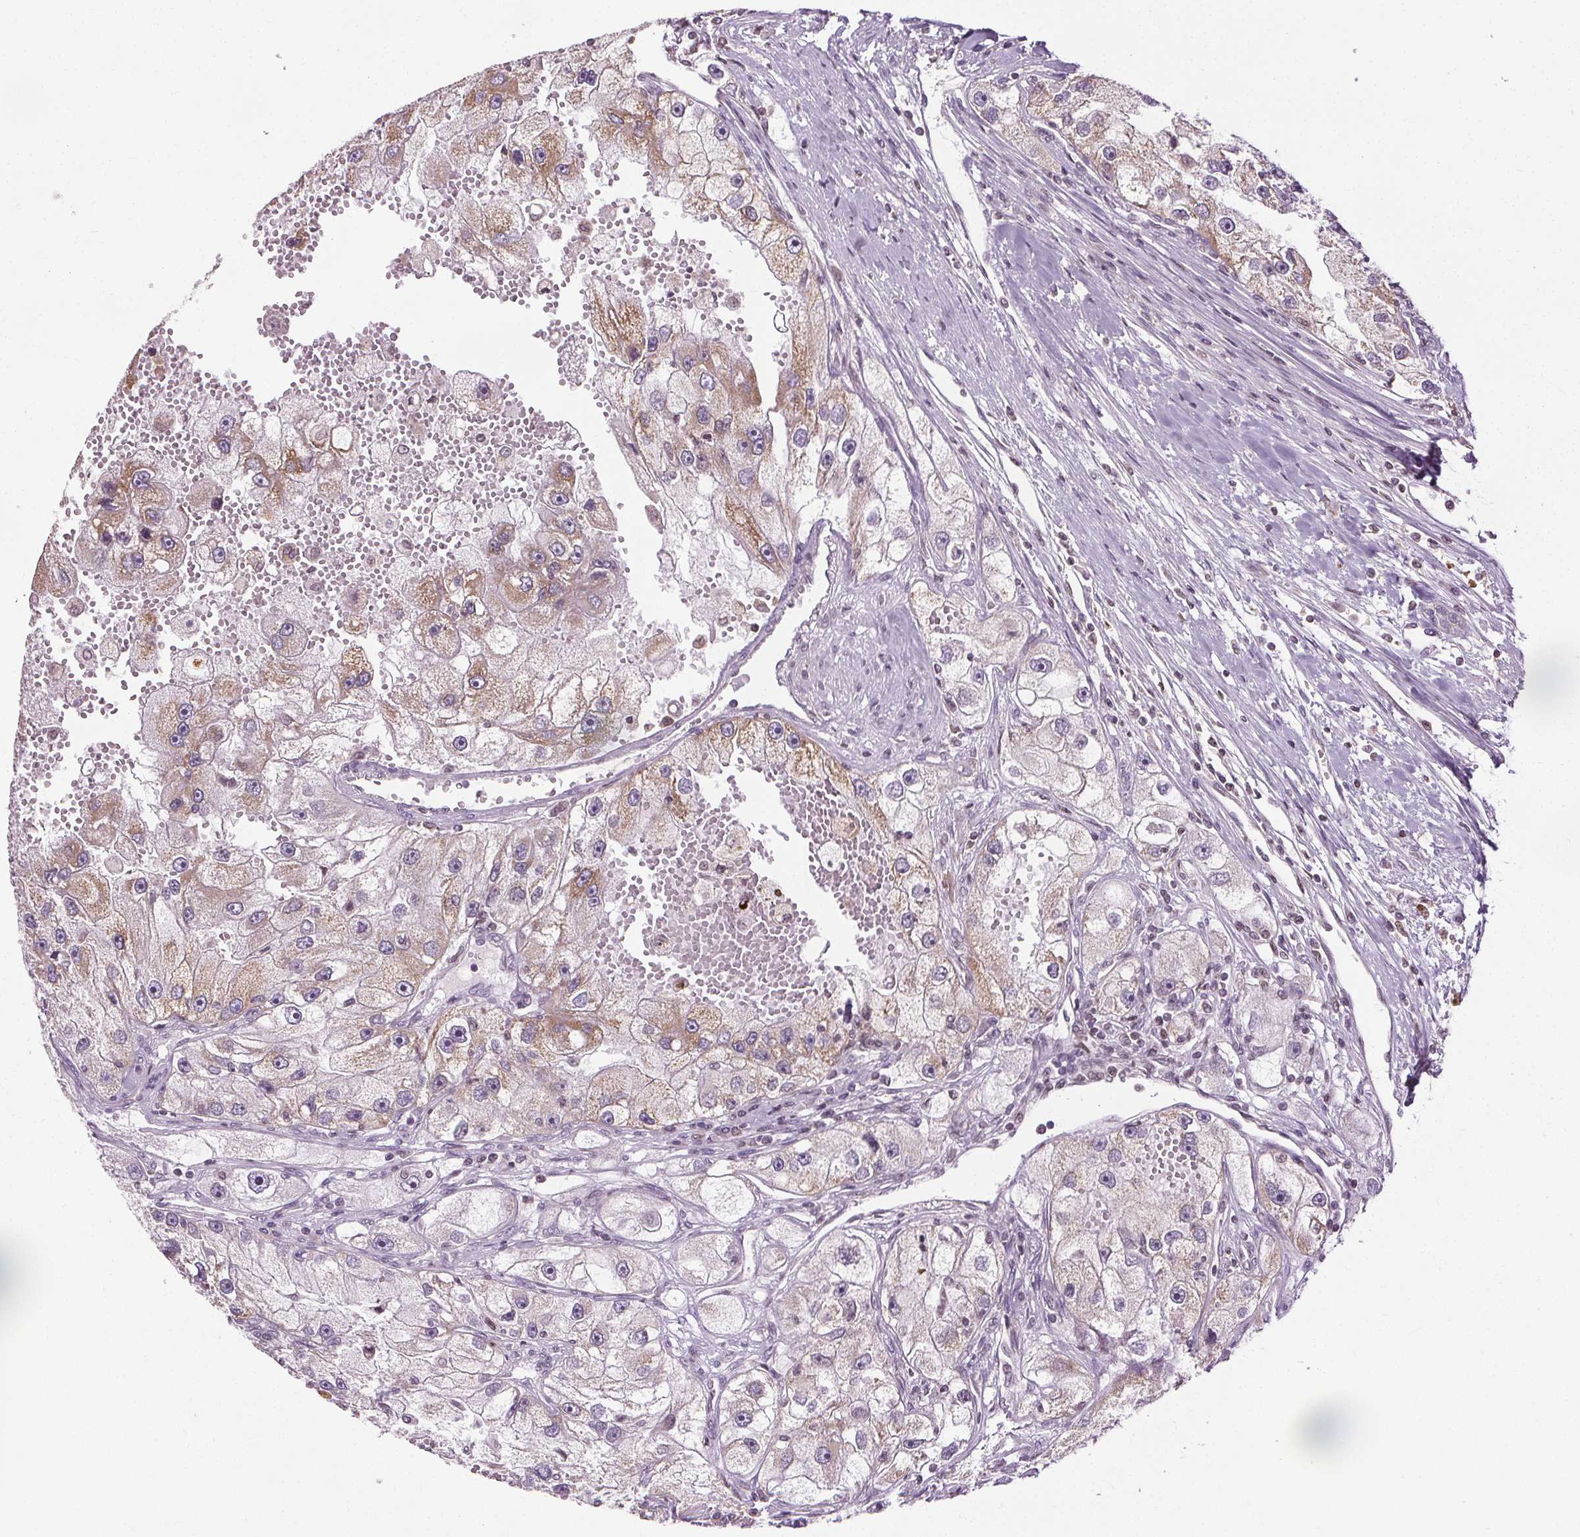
{"staining": {"intensity": "moderate", "quantity": "25%-75%", "location": "cytoplasmic/membranous"}, "tissue": "renal cancer", "cell_type": "Tumor cells", "image_type": "cancer", "snomed": [{"axis": "morphology", "description": "Adenocarcinoma, NOS"}, {"axis": "topography", "description": "Kidney"}], "caption": "Human renal cancer stained for a protein (brown) displays moderate cytoplasmic/membranous positive positivity in about 25%-75% of tumor cells.", "gene": "LFNG", "patient": {"sex": "male", "age": 63}}